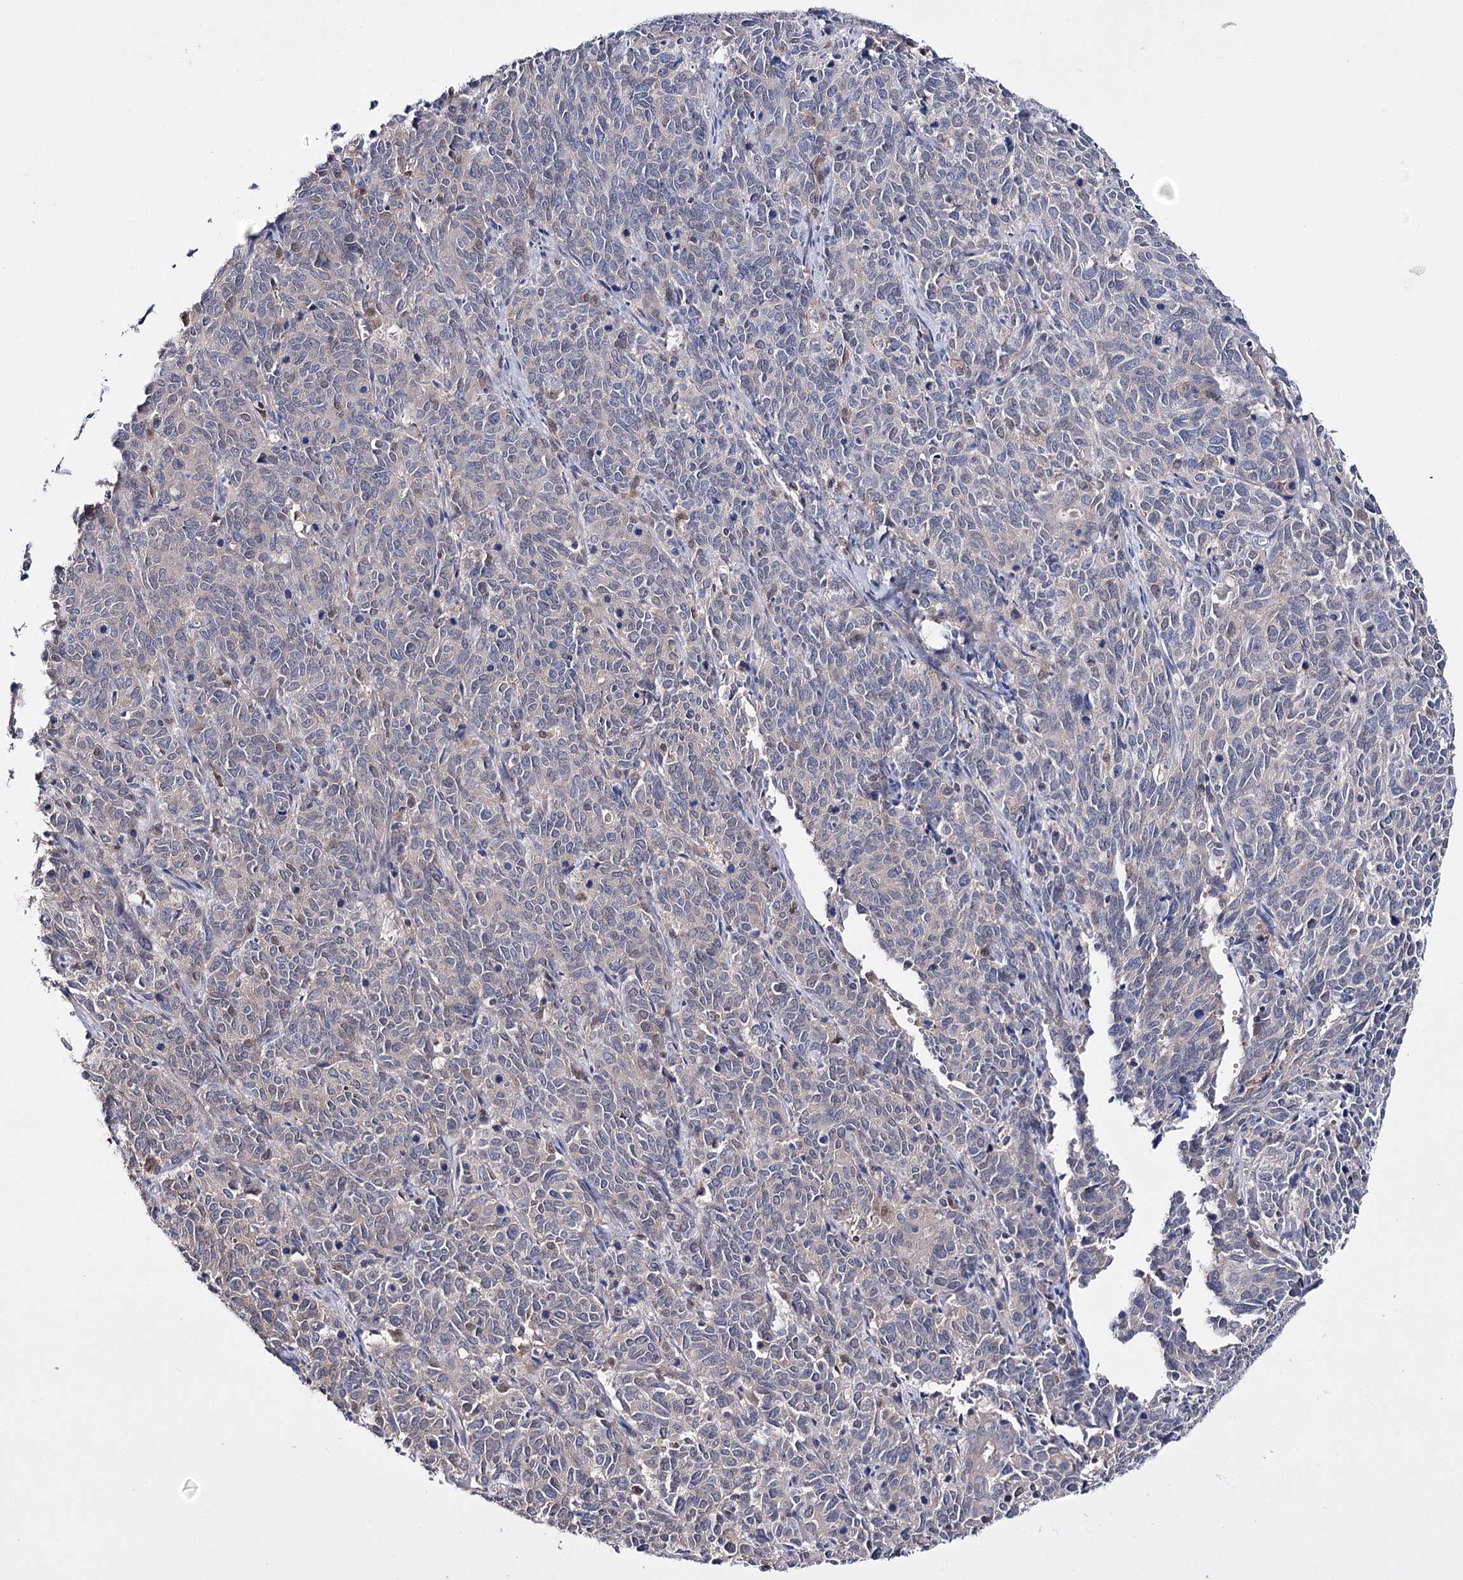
{"staining": {"intensity": "weak", "quantity": "<25%", "location": "cytoplasmic/membranous"}, "tissue": "cervical cancer", "cell_type": "Tumor cells", "image_type": "cancer", "snomed": [{"axis": "morphology", "description": "Squamous cell carcinoma, NOS"}, {"axis": "topography", "description": "Cervix"}], "caption": "High magnification brightfield microscopy of squamous cell carcinoma (cervical) stained with DAB (3,3'-diaminobenzidine) (brown) and counterstained with hematoxylin (blue): tumor cells show no significant positivity. (DAB IHC, high magnification).", "gene": "PTER", "patient": {"sex": "female", "age": 60}}